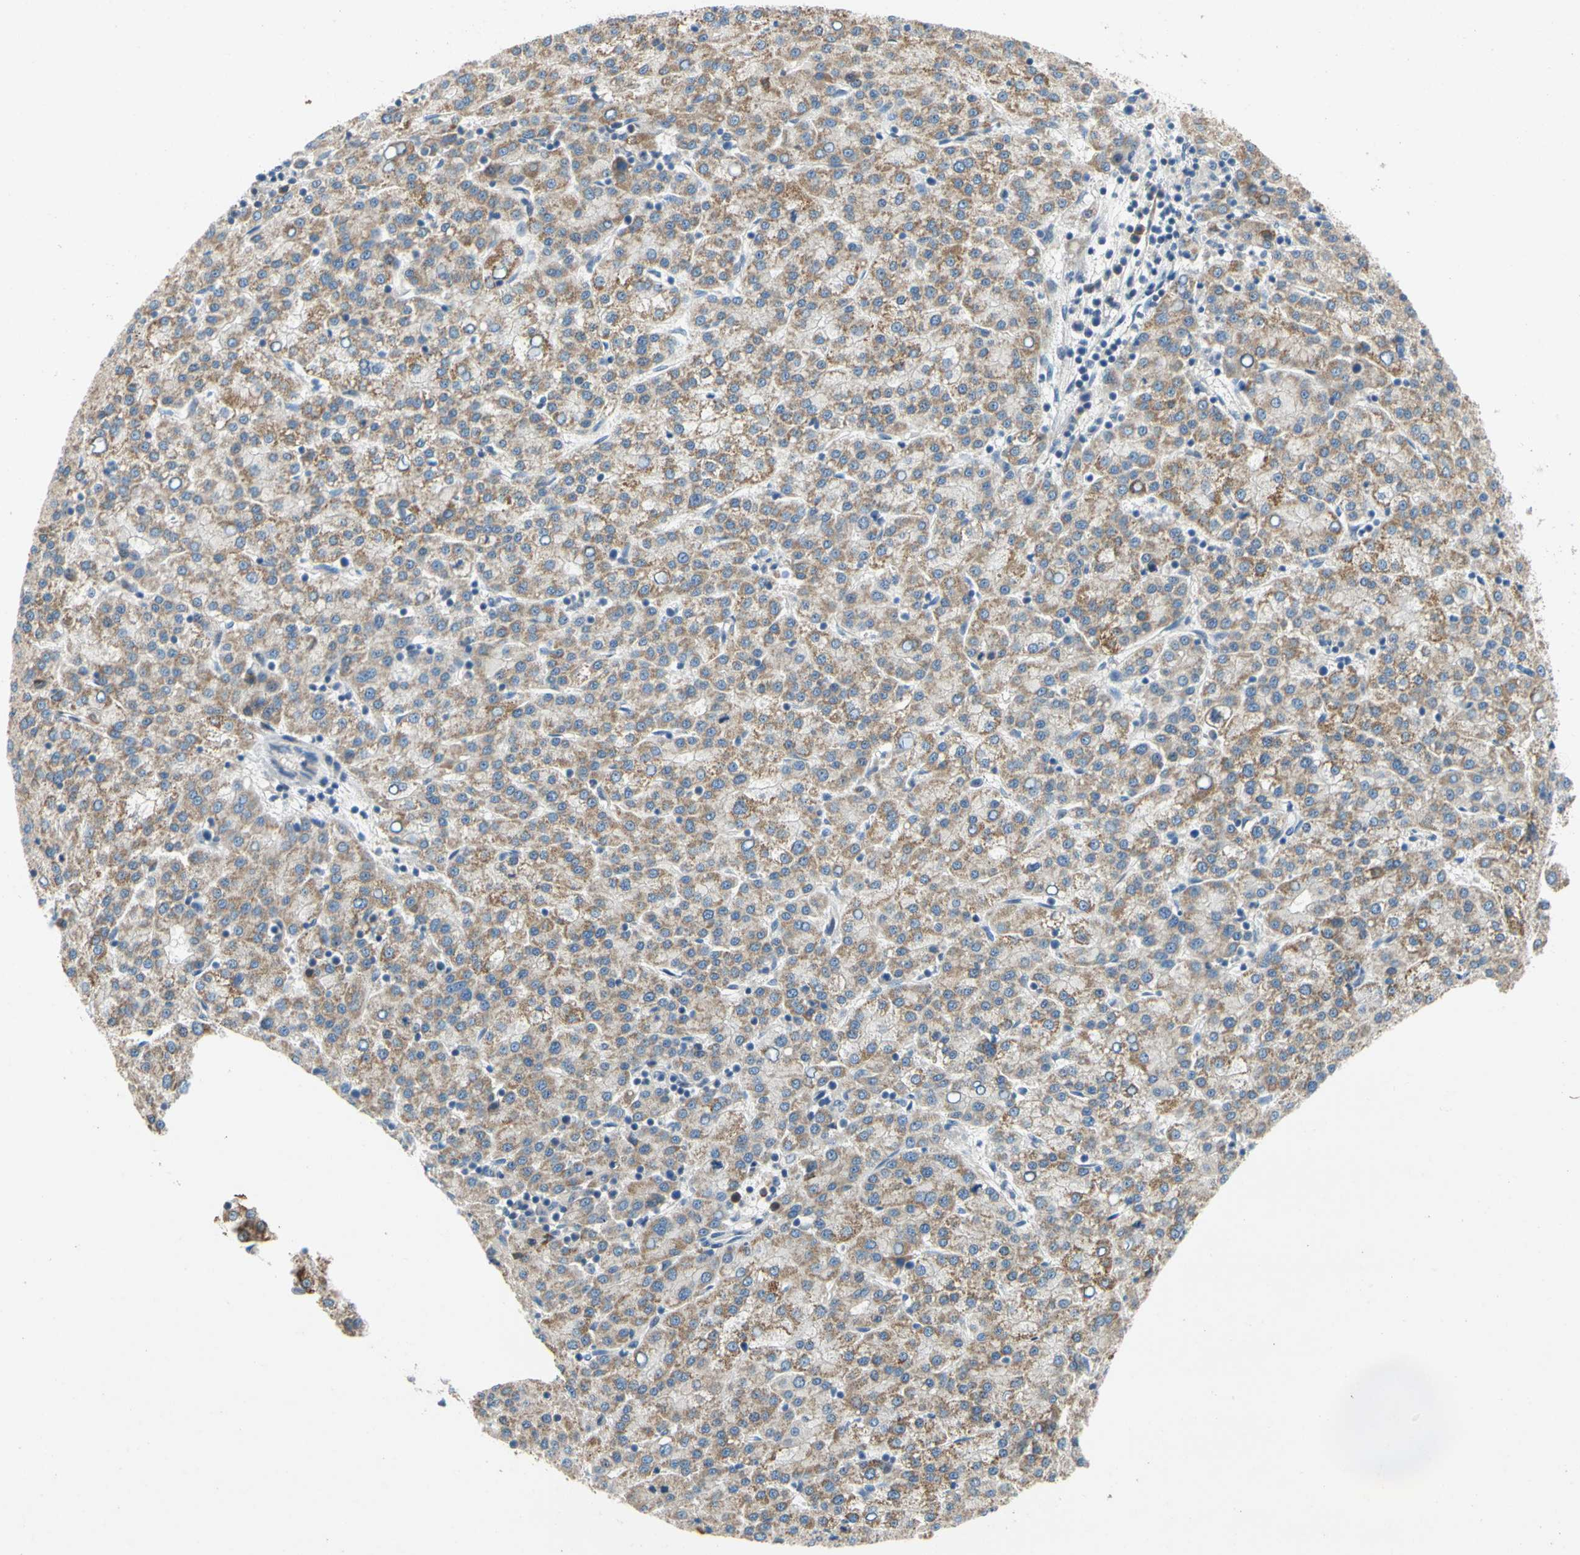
{"staining": {"intensity": "moderate", "quantity": ">75%", "location": "cytoplasmic/membranous"}, "tissue": "liver cancer", "cell_type": "Tumor cells", "image_type": "cancer", "snomed": [{"axis": "morphology", "description": "Carcinoma, Hepatocellular, NOS"}, {"axis": "topography", "description": "Liver"}], "caption": "Immunohistochemical staining of hepatocellular carcinoma (liver) reveals medium levels of moderate cytoplasmic/membranous staining in about >75% of tumor cells. The staining was performed using DAB, with brown indicating positive protein expression. Nuclei are stained blue with hematoxylin.", "gene": "KLHDC8B", "patient": {"sex": "female", "age": 58}}